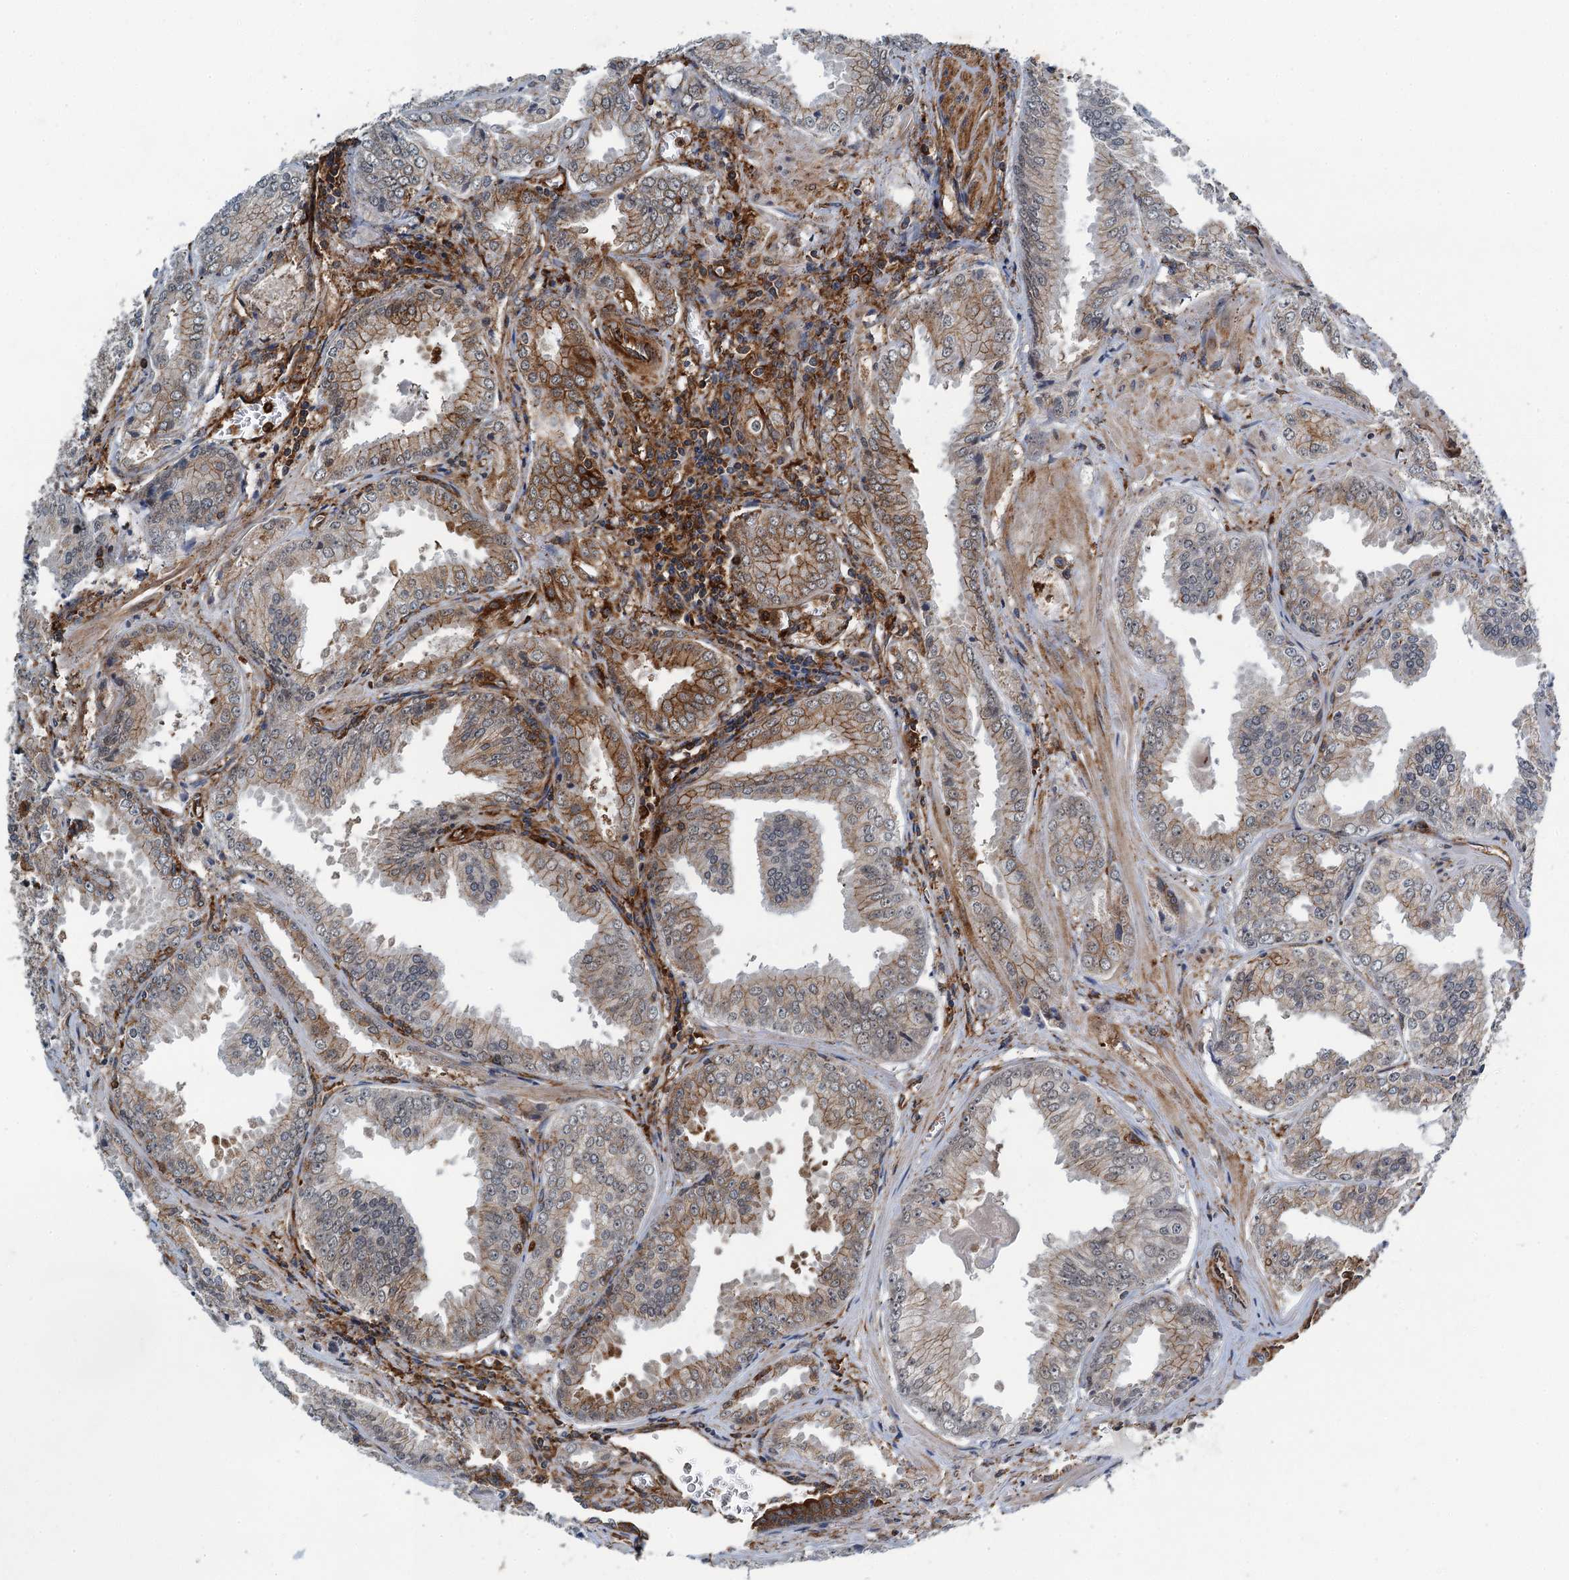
{"staining": {"intensity": "moderate", "quantity": "<25%", "location": "cytoplasmic/membranous"}, "tissue": "prostate cancer", "cell_type": "Tumor cells", "image_type": "cancer", "snomed": [{"axis": "morphology", "description": "Adenocarcinoma, Low grade"}, {"axis": "topography", "description": "Prostate"}], "caption": "Immunohistochemical staining of prostate cancer (low-grade adenocarcinoma) exhibits moderate cytoplasmic/membranous protein positivity in approximately <25% of tumor cells.", "gene": "WHAMM", "patient": {"sex": "male", "age": 67}}